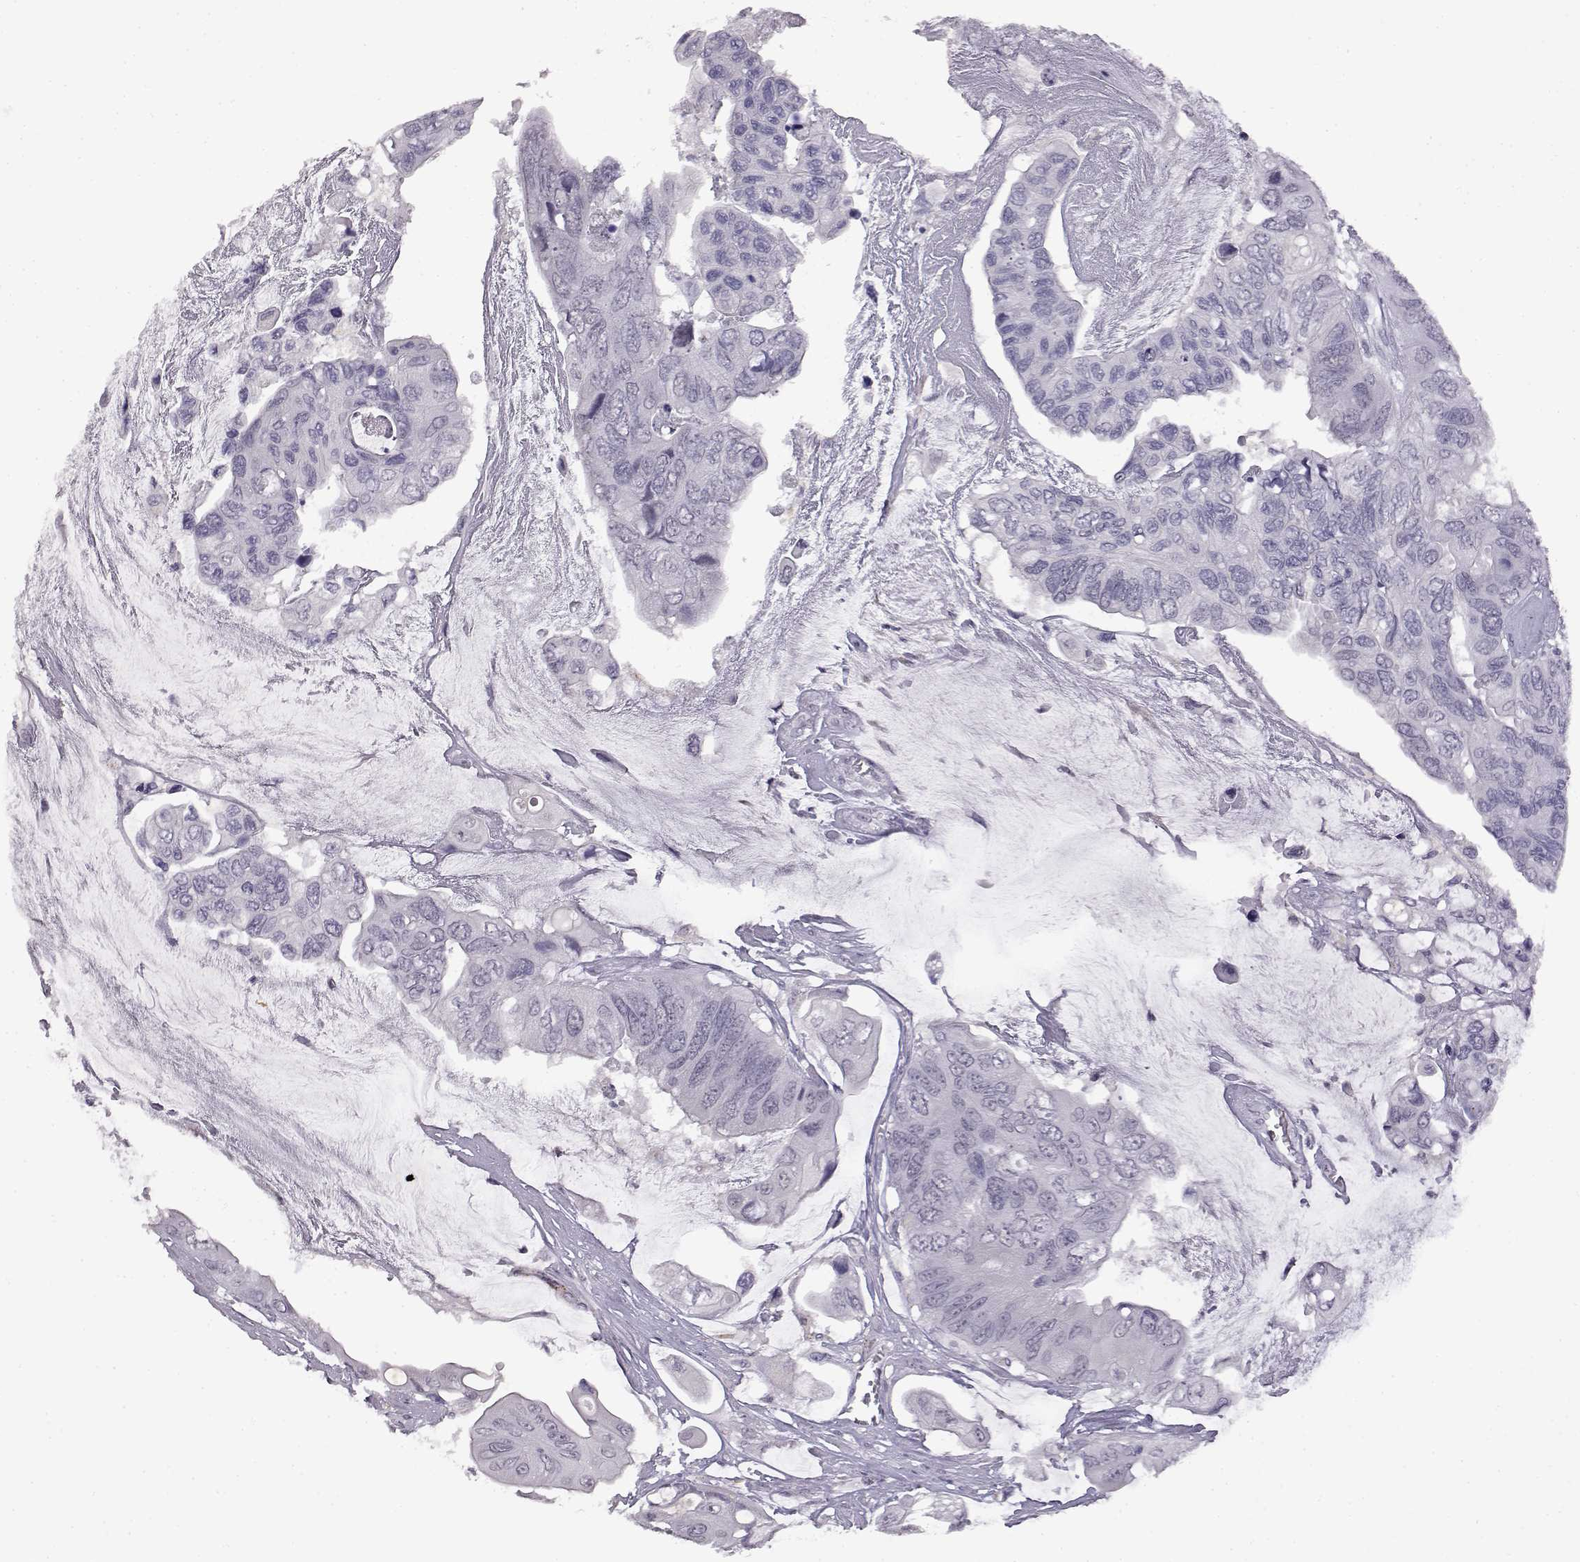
{"staining": {"intensity": "negative", "quantity": "none", "location": "none"}, "tissue": "colorectal cancer", "cell_type": "Tumor cells", "image_type": "cancer", "snomed": [{"axis": "morphology", "description": "Adenocarcinoma, NOS"}, {"axis": "topography", "description": "Rectum"}], "caption": "The immunohistochemistry histopathology image has no significant positivity in tumor cells of colorectal cancer (adenocarcinoma) tissue.", "gene": "VGF", "patient": {"sex": "male", "age": 63}}